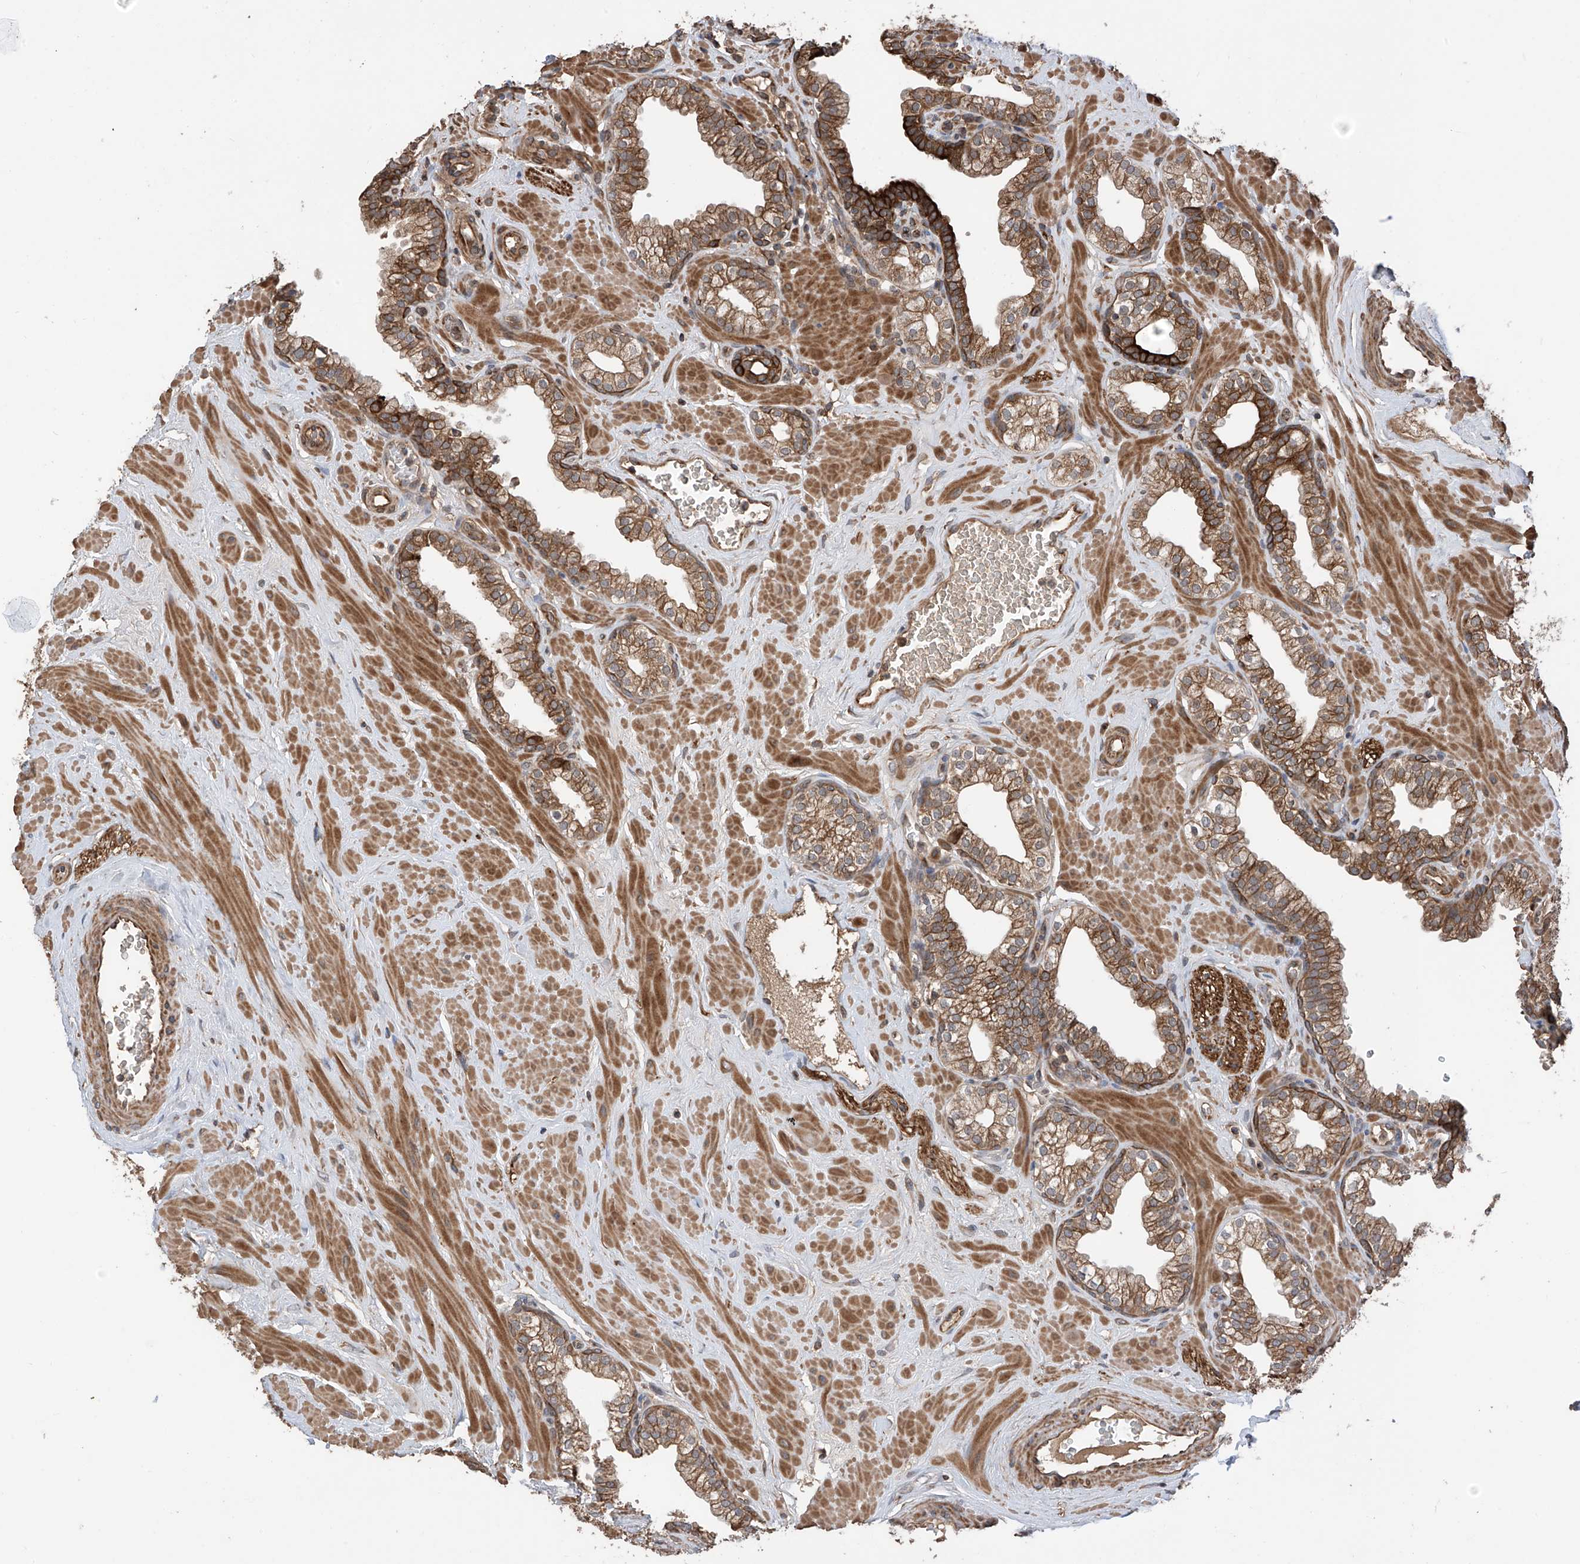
{"staining": {"intensity": "moderate", "quantity": "25%-75%", "location": "cytoplasmic/membranous"}, "tissue": "prostate", "cell_type": "Glandular cells", "image_type": "normal", "snomed": [{"axis": "morphology", "description": "Normal tissue, NOS"}, {"axis": "morphology", "description": "Urothelial carcinoma, Low grade"}, {"axis": "topography", "description": "Urinary bladder"}, {"axis": "topography", "description": "Prostate"}], "caption": "The immunohistochemical stain shows moderate cytoplasmic/membranous expression in glandular cells of normal prostate. The staining was performed using DAB to visualize the protein expression in brown, while the nuclei were stained in blue with hematoxylin (Magnification: 20x).", "gene": "RPAIN", "patient": {"sex": "male", "age": 60}}